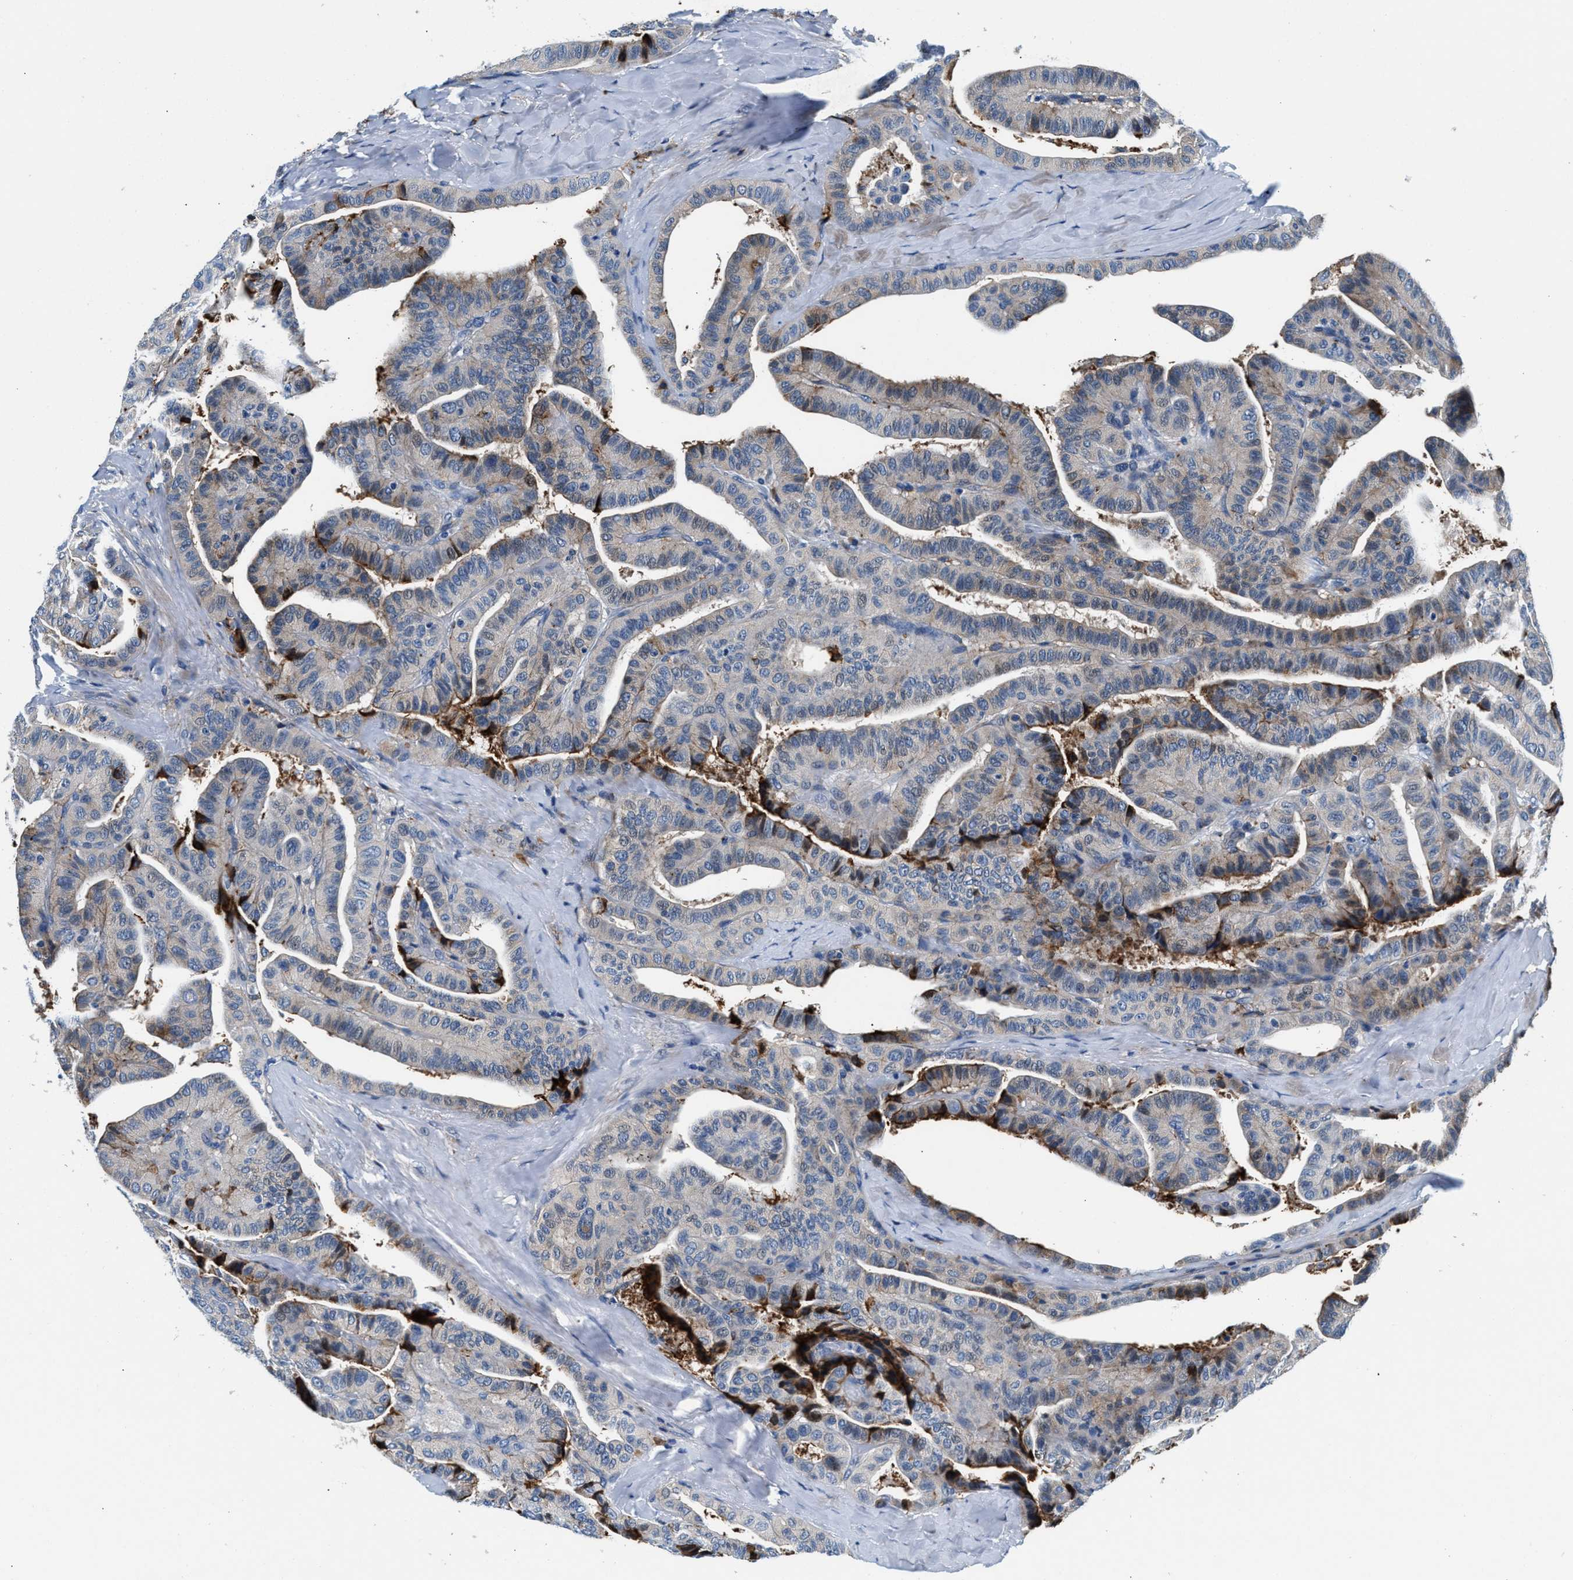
{"staining": {"intensity": "strong", "quantity": "<25%", "location": "cytoplasmic/membranous"}, "tissue": "thyroid cancer", "cell_type": "Tumor cells", "image_type": "cancer", "snomed": [{"axis": "morphology", "description": "Papillary adenocarcinoma, NOS"}, {"axis": "topography", "description": "Thyroid gland"}], "caption": "IHC image of neoplastic tissue: thyroid papillary adenocarcinoma stained using IHC demonstrates medium levels of strong protein expression localized specifically in the cytoplasmic/membranous of tumor cells, appearing as a cytoplasmic/membranous brown color.", "gene": "SLFN11", "patient": {"sex": "male", "age": 77}}